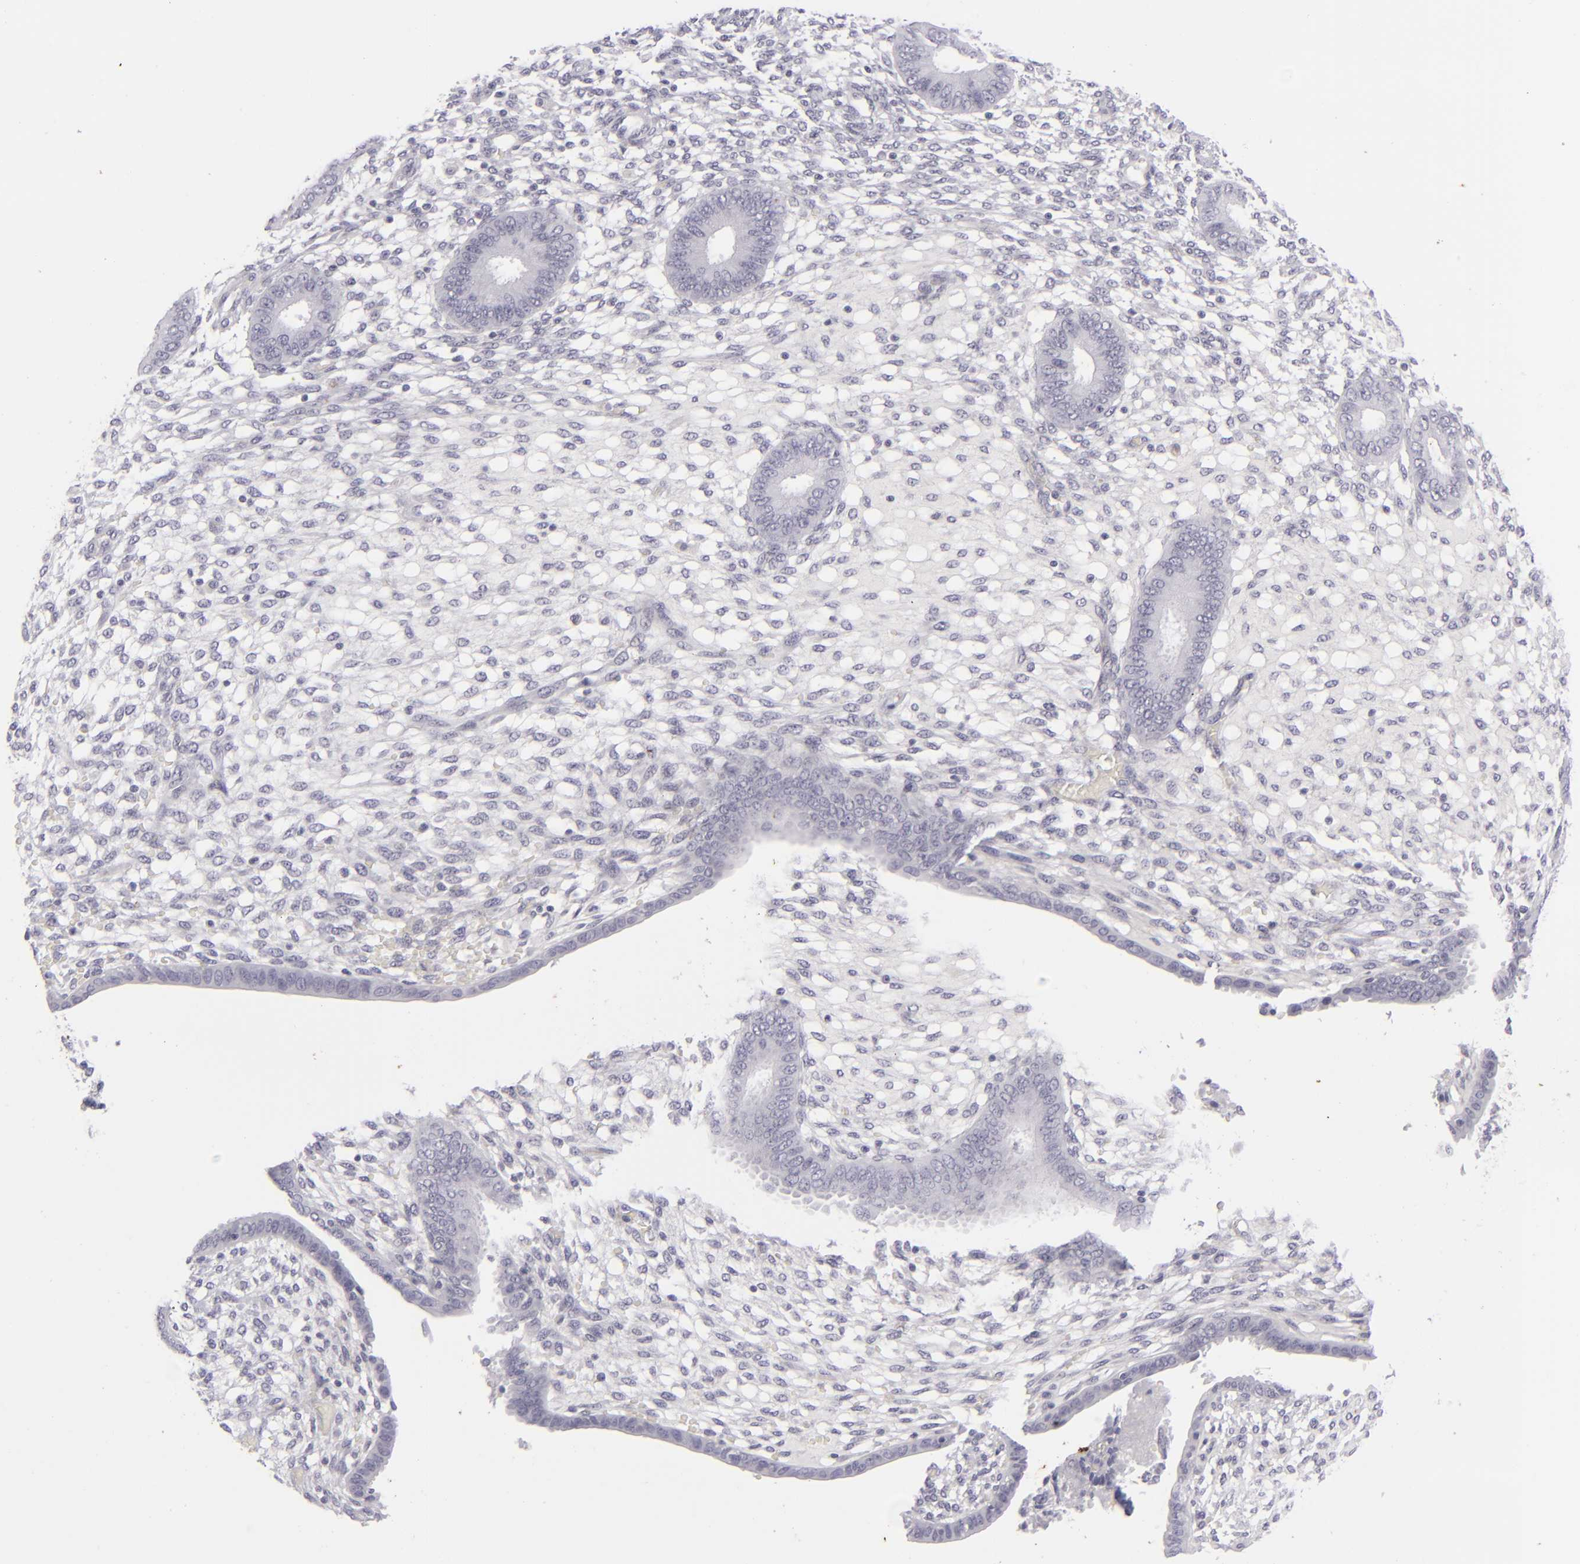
{"staining": {"intensity": "negative", "quantity": "none", "location": "none"}, "tissue": "endometrium", "cell_type": "Cells in endometrial stroma", "image_type": "normal", "snomed": [{"axis": "morphology", "description": "Normal tissue, NOS"}, {"axis": "topography", "description": "Endometrium"}], "caption": "The immunohistochemistry photomicrograph has no significant expression in cells in endometrial stroma of endometrium.", "gene": "KRT1", "patient": {"sex": "female", "age": 42}}